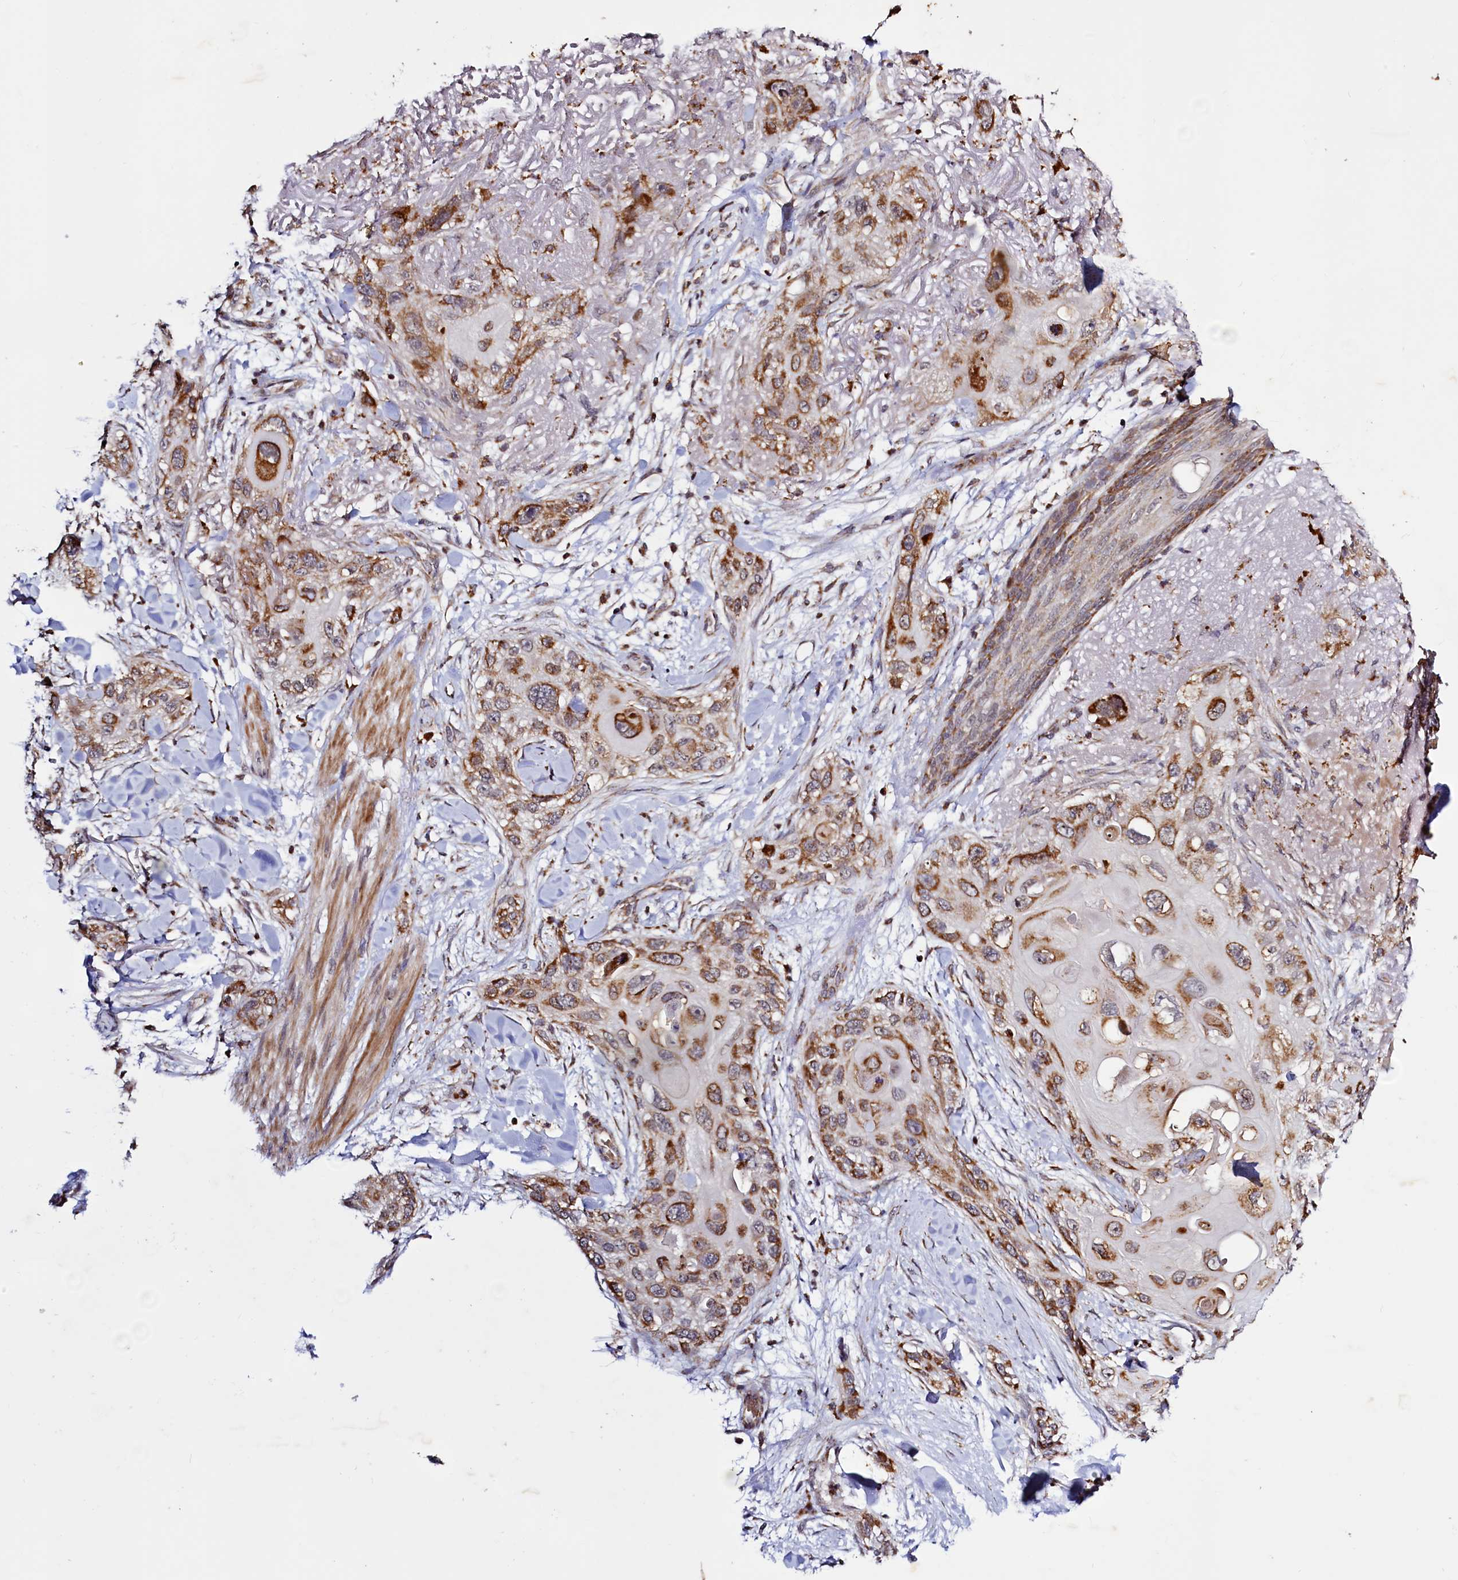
{"staining": {"intensity": "strong", "quantity": ">75%", "location": "cytoplasmic/membranous"}, "tissue": "skin cancer", "cell_type": "Tumor cells", "image_type": "cancer", "snomed": [{"axis": "morphology", "description": "Normal tissue, NOS"}, {"axis": "morphology", "description": "Squamous cell carcinoma, NOS"}, {"axis": "topography", "description": "Skin"}], "caption": "Strong cytoplasmic/membranous protein positivity is present in about >75% of tumor cells in skin squamous cell carcinoma.", "gene": "DYNC2H1", "patient": {"sex": "male", "age": 72}}